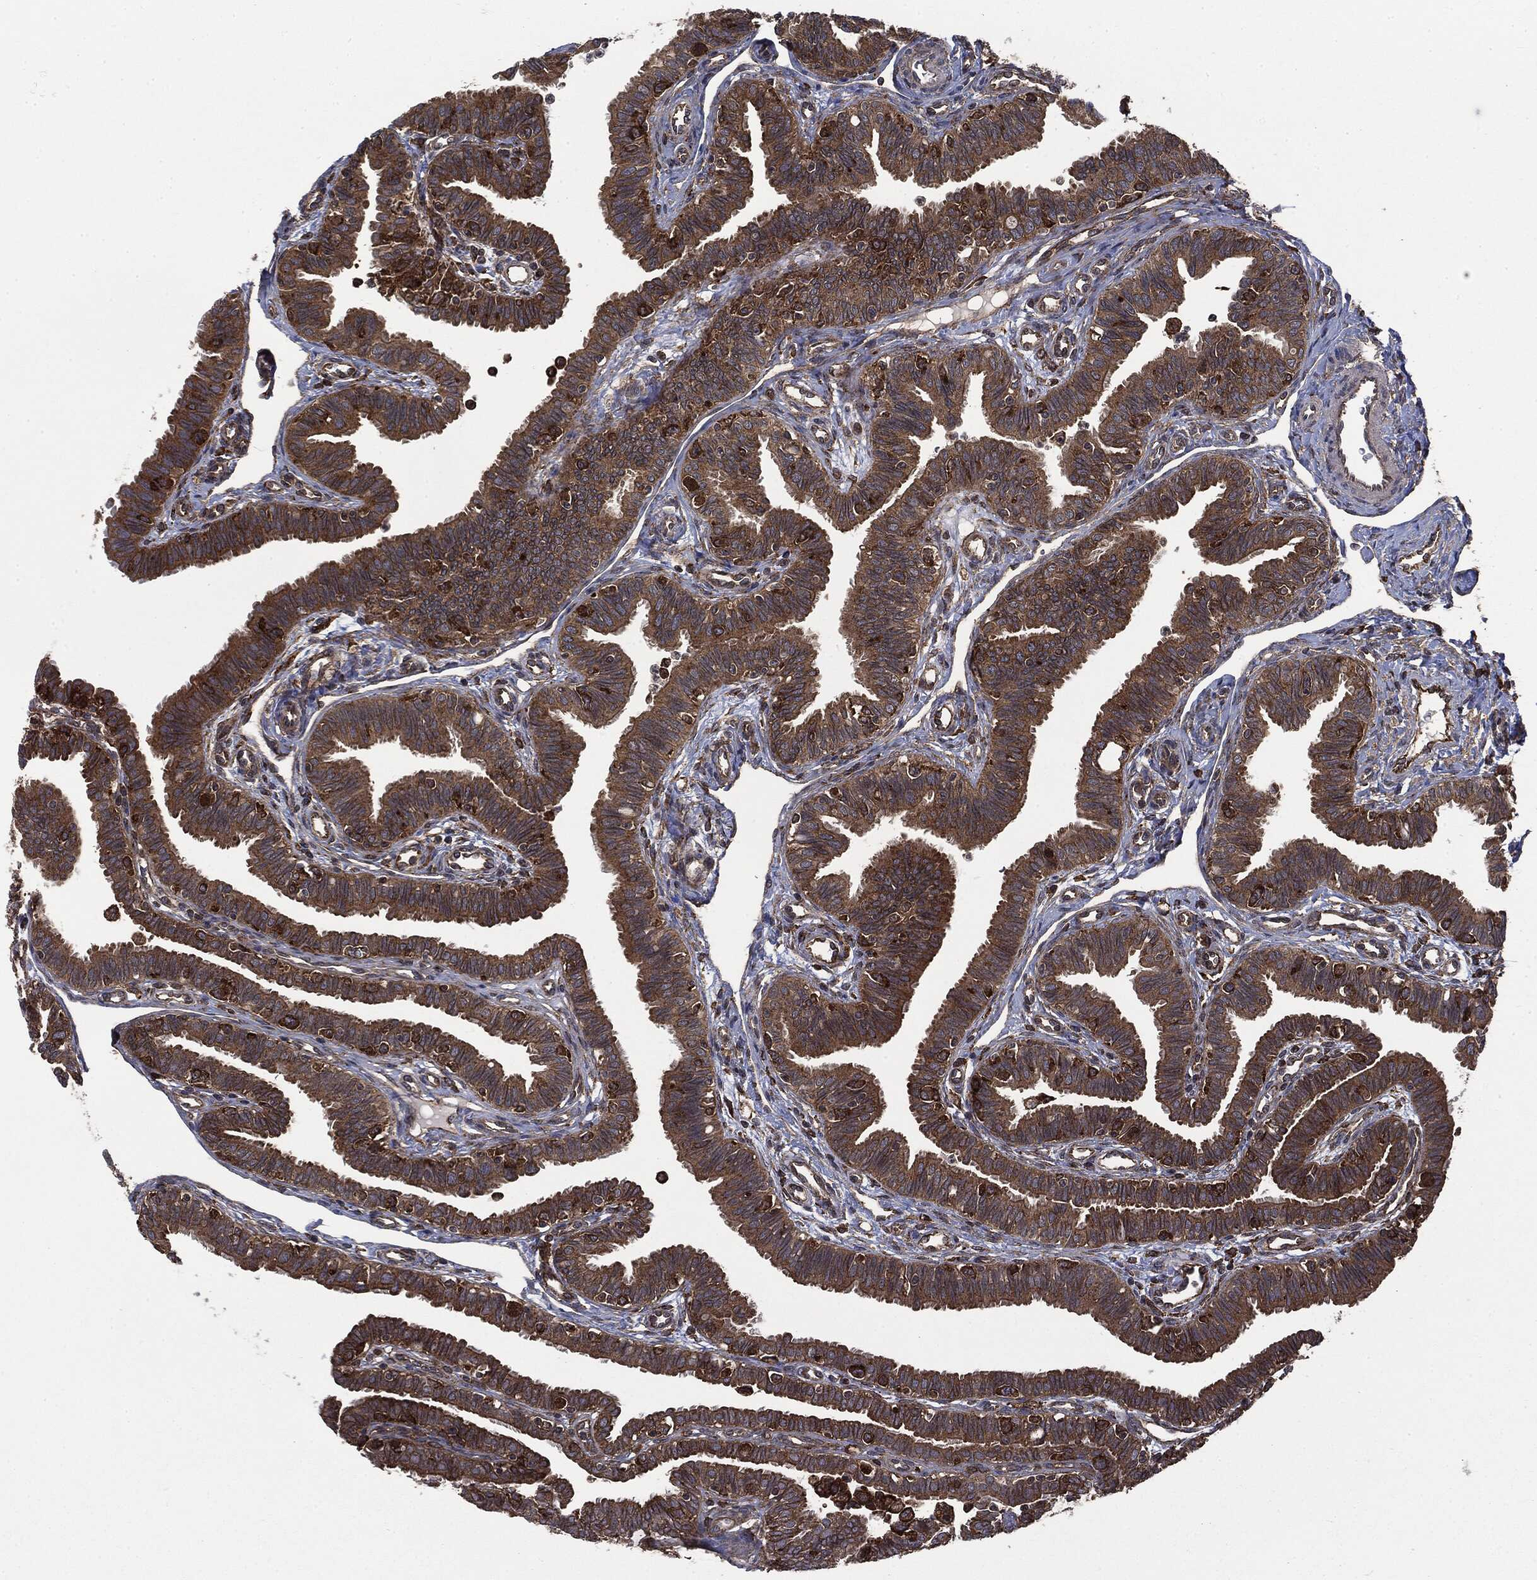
{"staining": {"intensity": "strong", "quantity": ">75%", "location": "cytoplasmic/membranous"}, "tissue": "fallopian tube", "cell_type": "Glandular cells", "image_type": "normal", "snomed": [{"axis": "morphology", "description": "Normal tissue, NOS"}, {"axis": "topography", "description": "Fallopian tube"}], "caption": "High-power microscopy captured an immunohistochemistry (IHC) micrograph of normal fallopian tube, revealing strong cytoplasmic/membranous staining in approximately >75% of glandular cells.", "gene": "SNX5", "patient": {"sex": "female", "age": 36}}